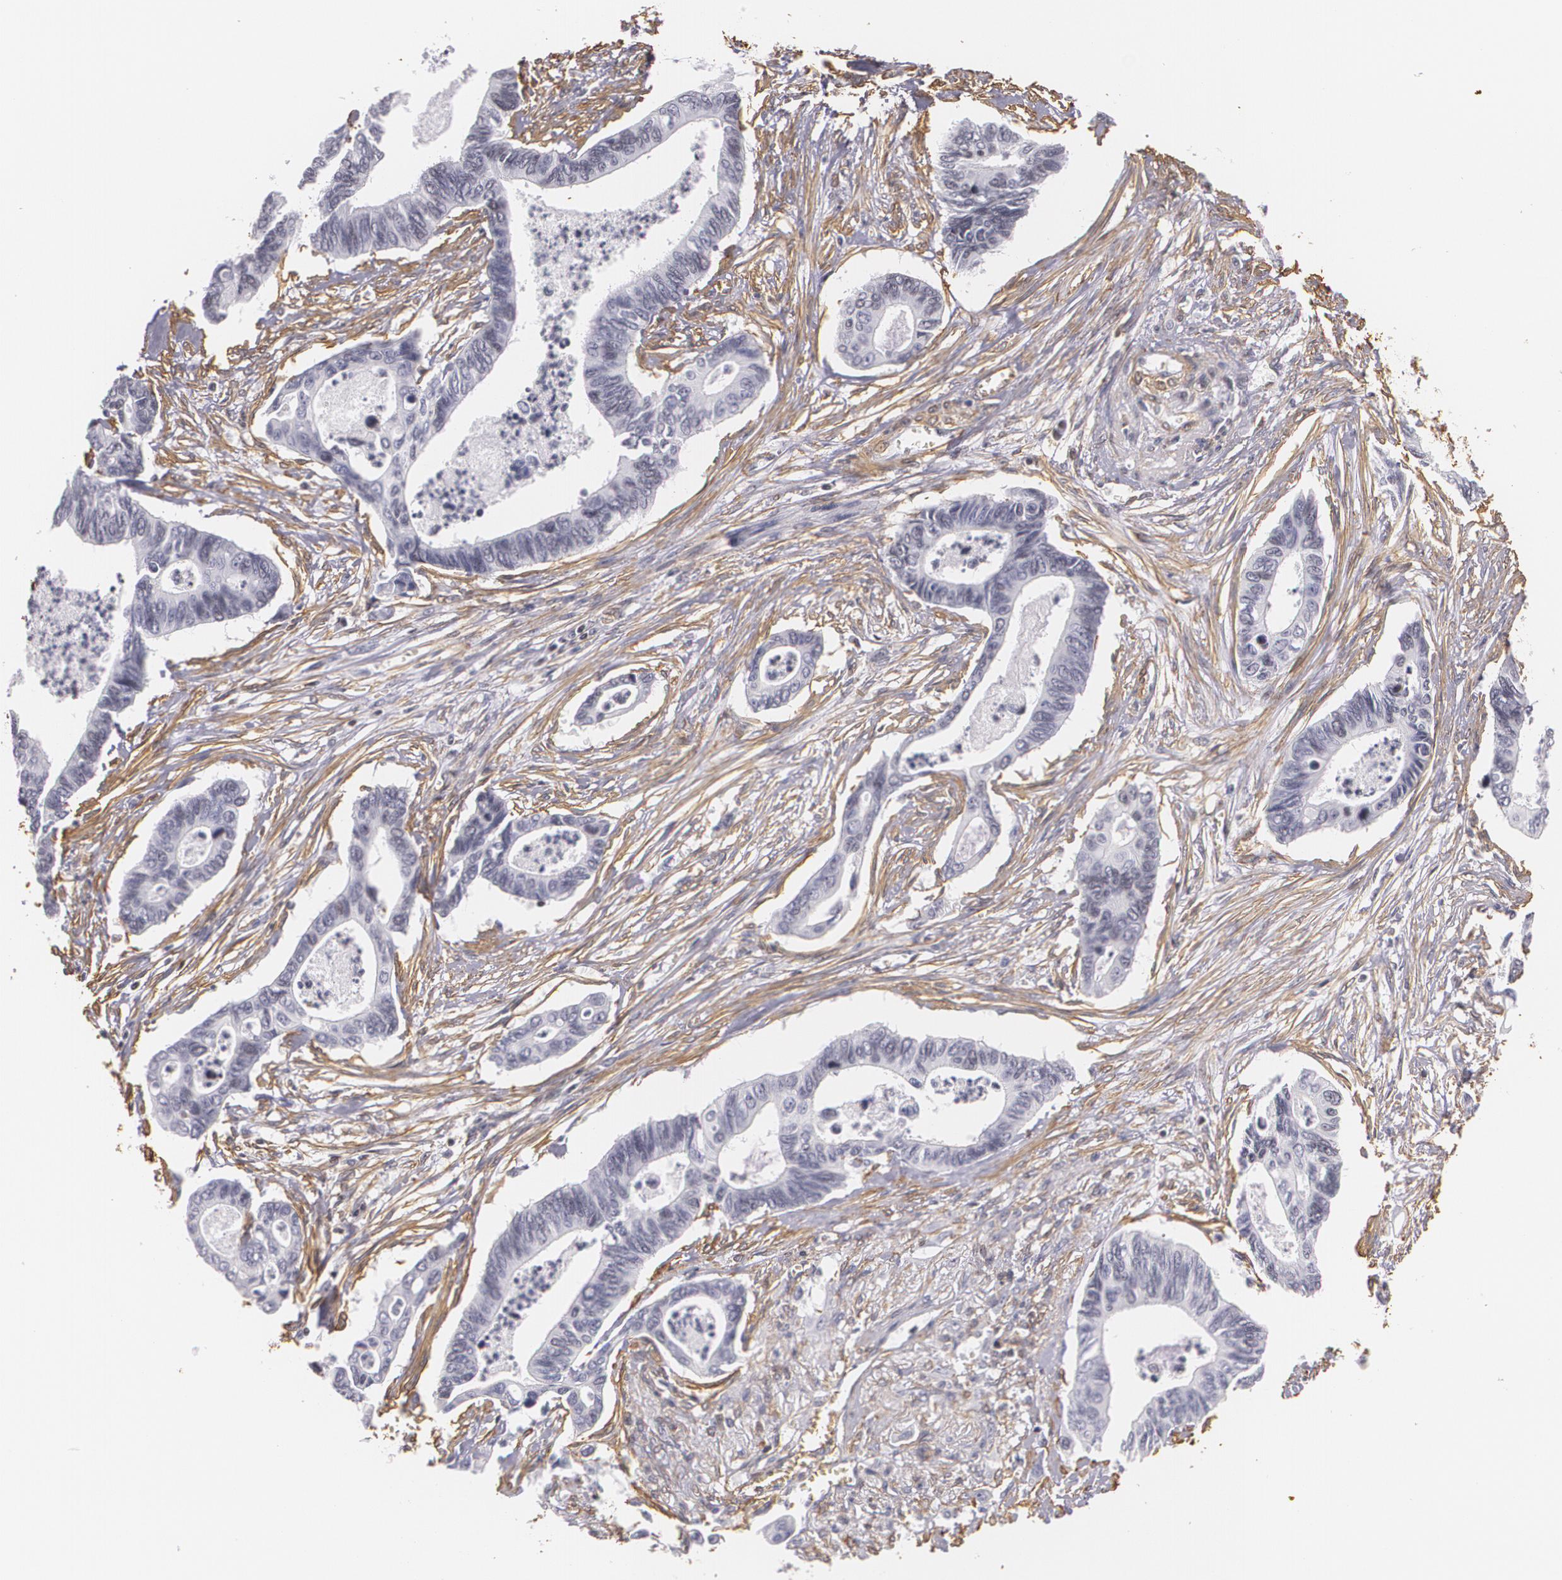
{"staining": {"intensity": "negative", "quantity": "none", "location": "none"}, "tissue": "pancreatic cancer", "cell_type": "Tumor cells", "image_type": "cancer", "snomed": [{"axis": "morphology", "description": "Adenocarcinoma, NOS"}, {"axis": "topography", "description": "Pancreas"}], "caption": "An image of pancreatic cancer (adenocarcinoma) stained for a protein displays no brown staining in tumor cells.", "gene": "VAMP1", "patient": {"sex": "female", "age": 70}}